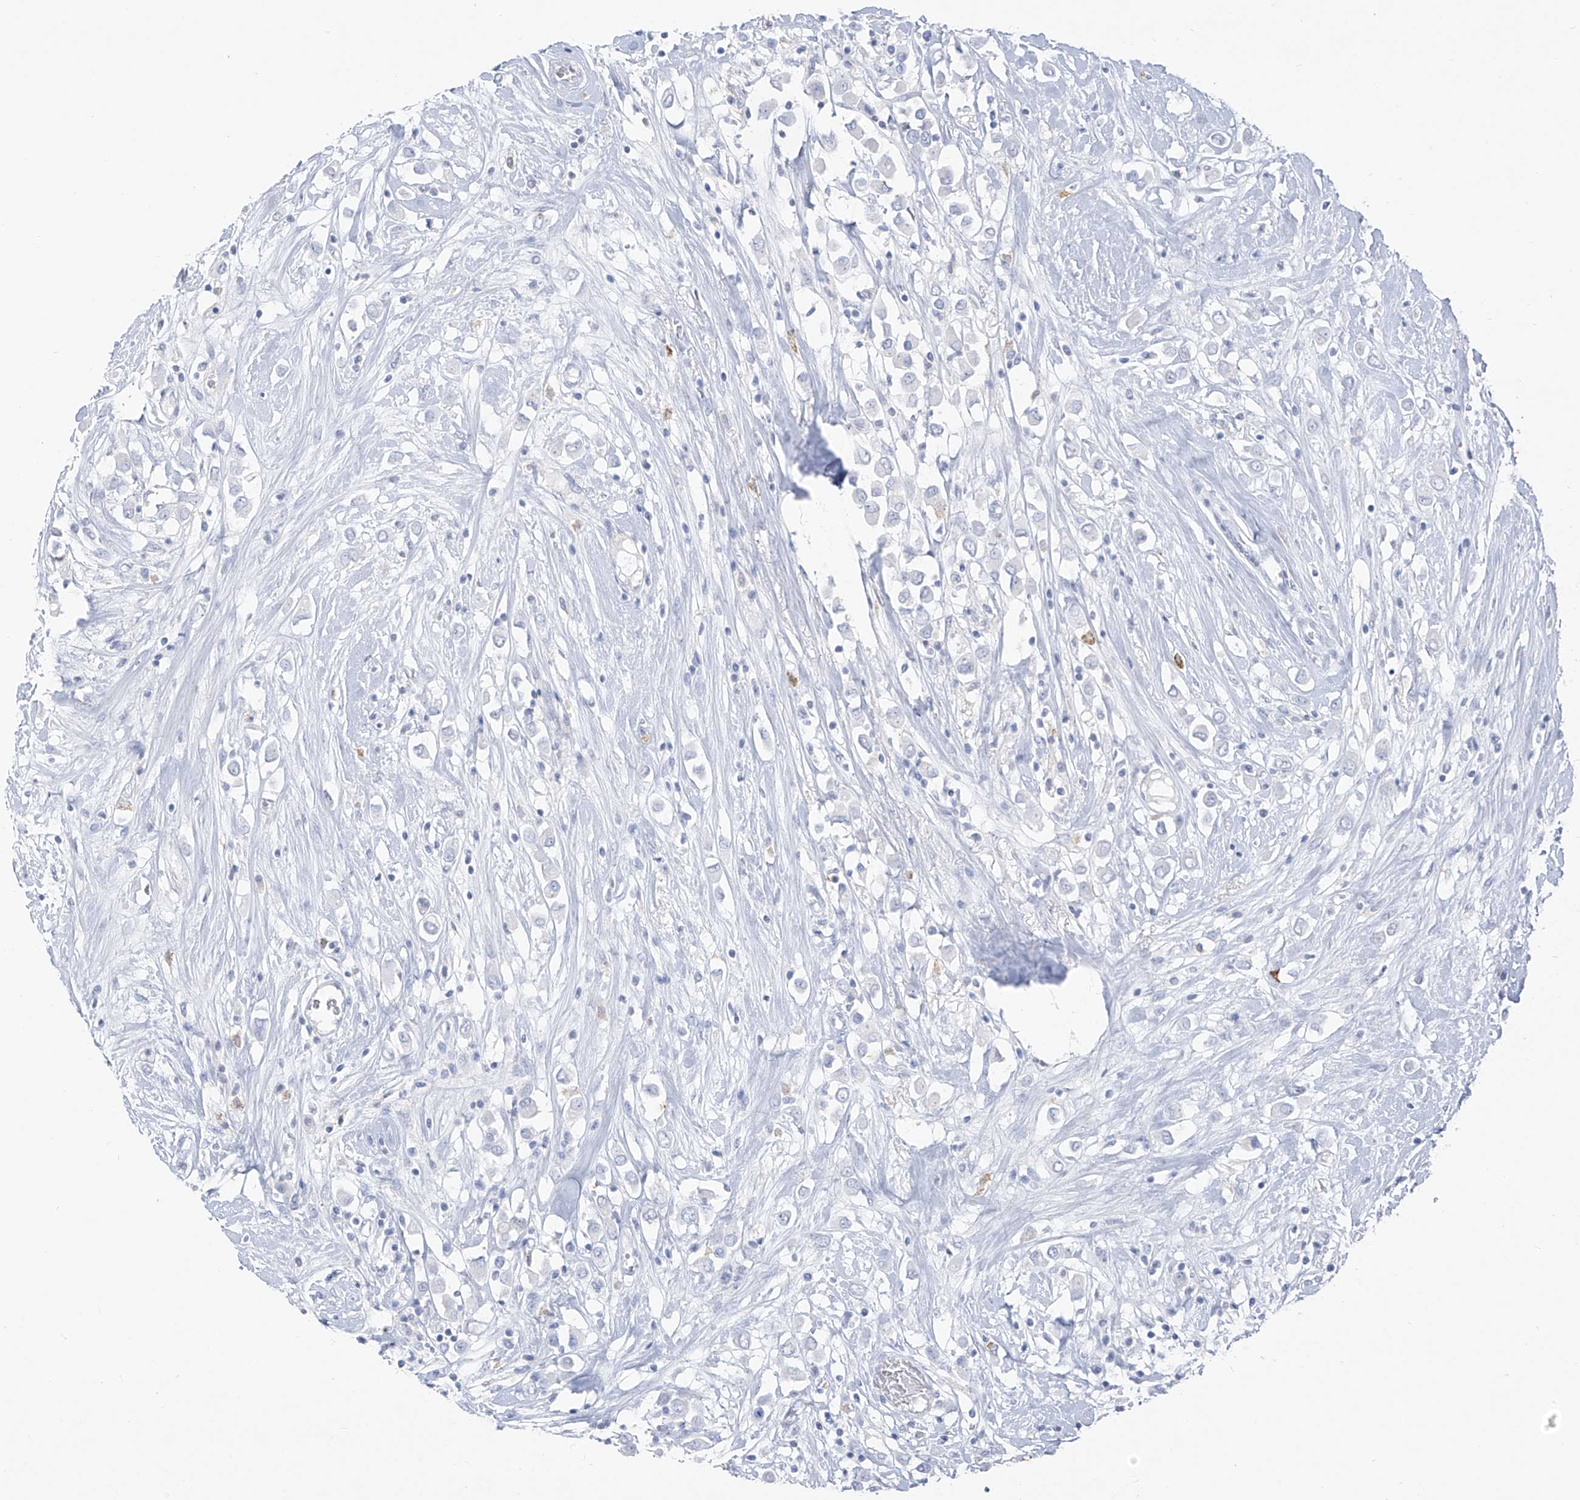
{"staining": {"intensity": "negative", "quantity": "none", "location": "none"}, "tissue": "breast cancer", "cell_type": "Tumor cells", "image_type": "cancer", "snomed": [{"axis": "morphology", "description": "Duct carcinoma"}, {"axis": "topography", "description": "Breast"}], "caption": "Immunohistochemical staining of intraductal carcinoma (breast) shows no significant staining in tumor cells. (DAB (3,3'-diaminobenzidine) immunohistochemistry (IHC), high magnification).", "gene": "CX3CR1", "patient": {"sex": "female", "age": 61}}